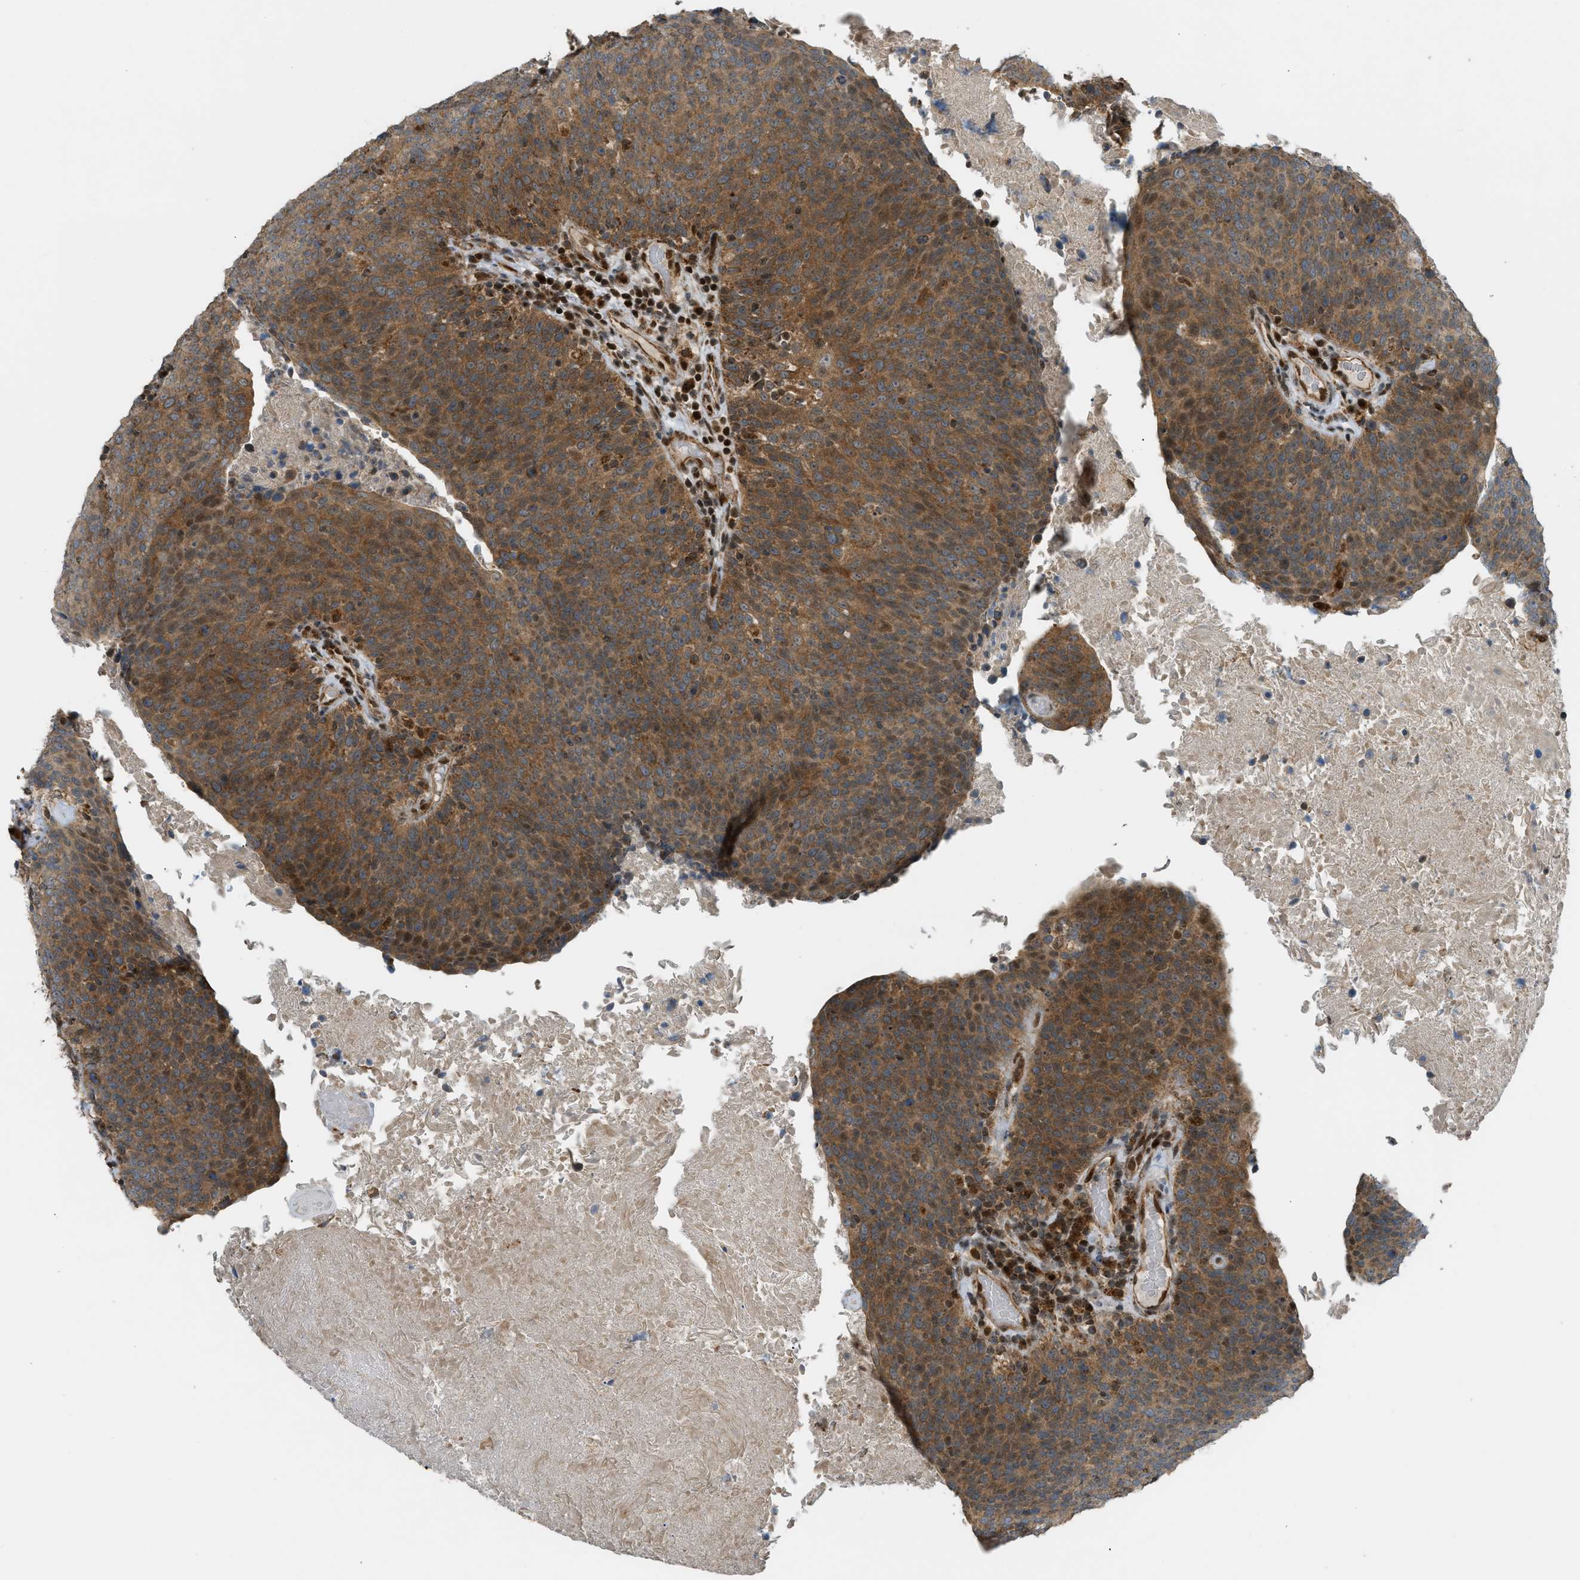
{"staining": {"intensity": "strong", "quantity": ">75%", "location": "cytoplasmic/membranous,nuclear"}, "tissue": "head and neck cancer", "cell_type": "Tumor cells", "image_type": "cancer", "snomed": [{"axis": "morphology", "description": "Squamous cell carcinoma, NOS"}, {"axis": "morphology", "description": "Squamous cell carcinoma, metastatic, NOS"}, {"axis": "topography", "description": "Lymph node"}, {"axis": "topography", "description": "Head-Neck"}], "caption": "Strong cytoplasmic/membranous and nuclear staining is seen in approximately >75% of tumor cells in head and neck cancer. The staining was performed using DAB (3,3'-diaminobenzidine) to visualize the protein expression in brown, while the nuclei were stained in blue with hematoxylin (Magnification: 20x).", "gene": "CCDC186", "patient": {"sex": "male", "age": 62}}